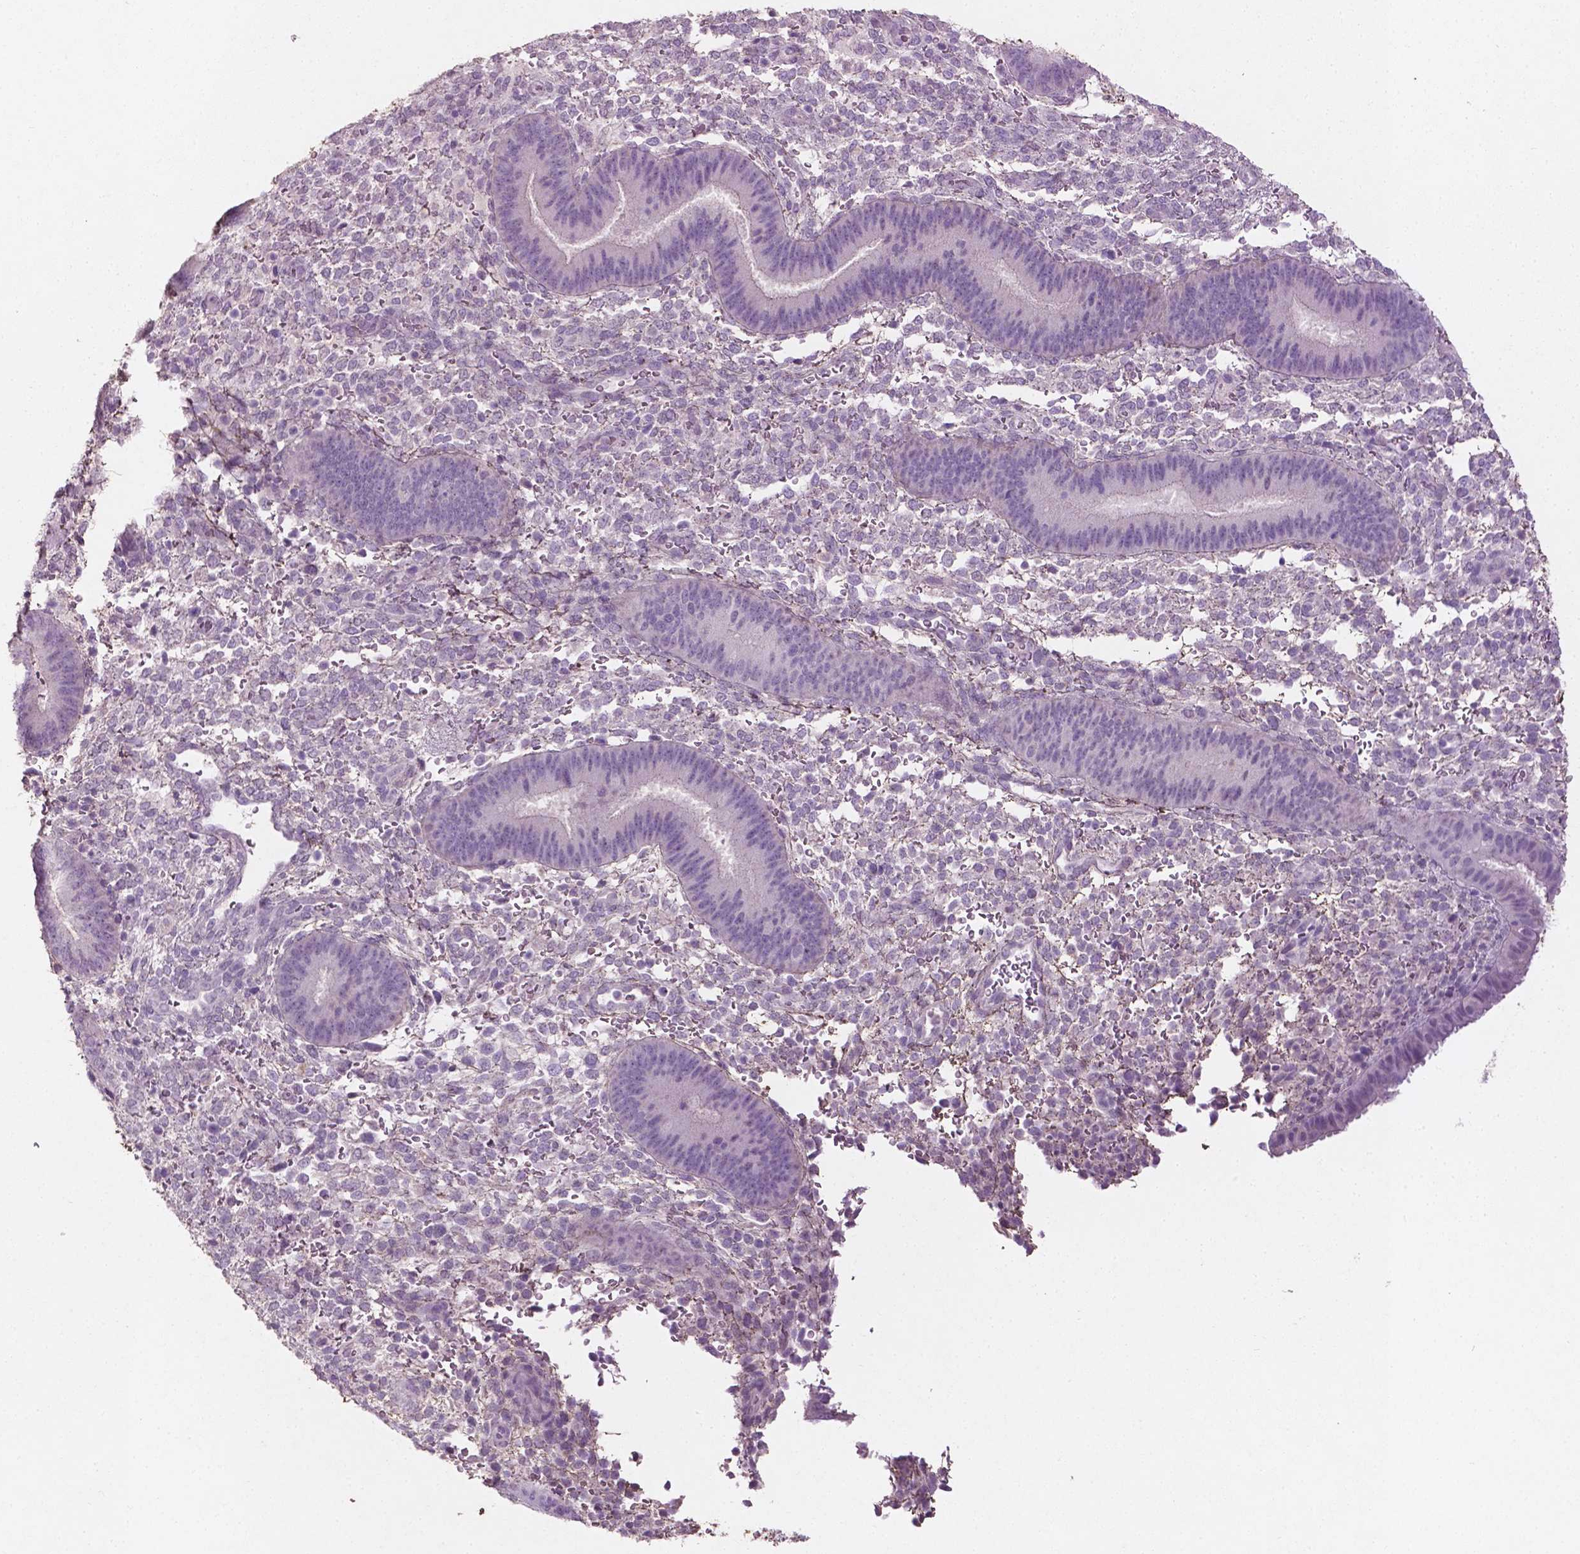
{"staining": {"intensity": "negative", "quantity": "none", "location": "none"}, "tissue": "endometrium", "cell_type": "Cells in endometrial stroma", "image_type": "normal", "snomed": [{"axis": "morphology", "description": "Normal tissue, NOS"}, {"axis": "topography", "description": "Endometrium"}], "caption": "Immunohistochemical staining of benign endometrium displays no significant expression in cells in endometrial stroma.", "gene": "DLG2", "patient": {"sex": "female", "age": 39}}